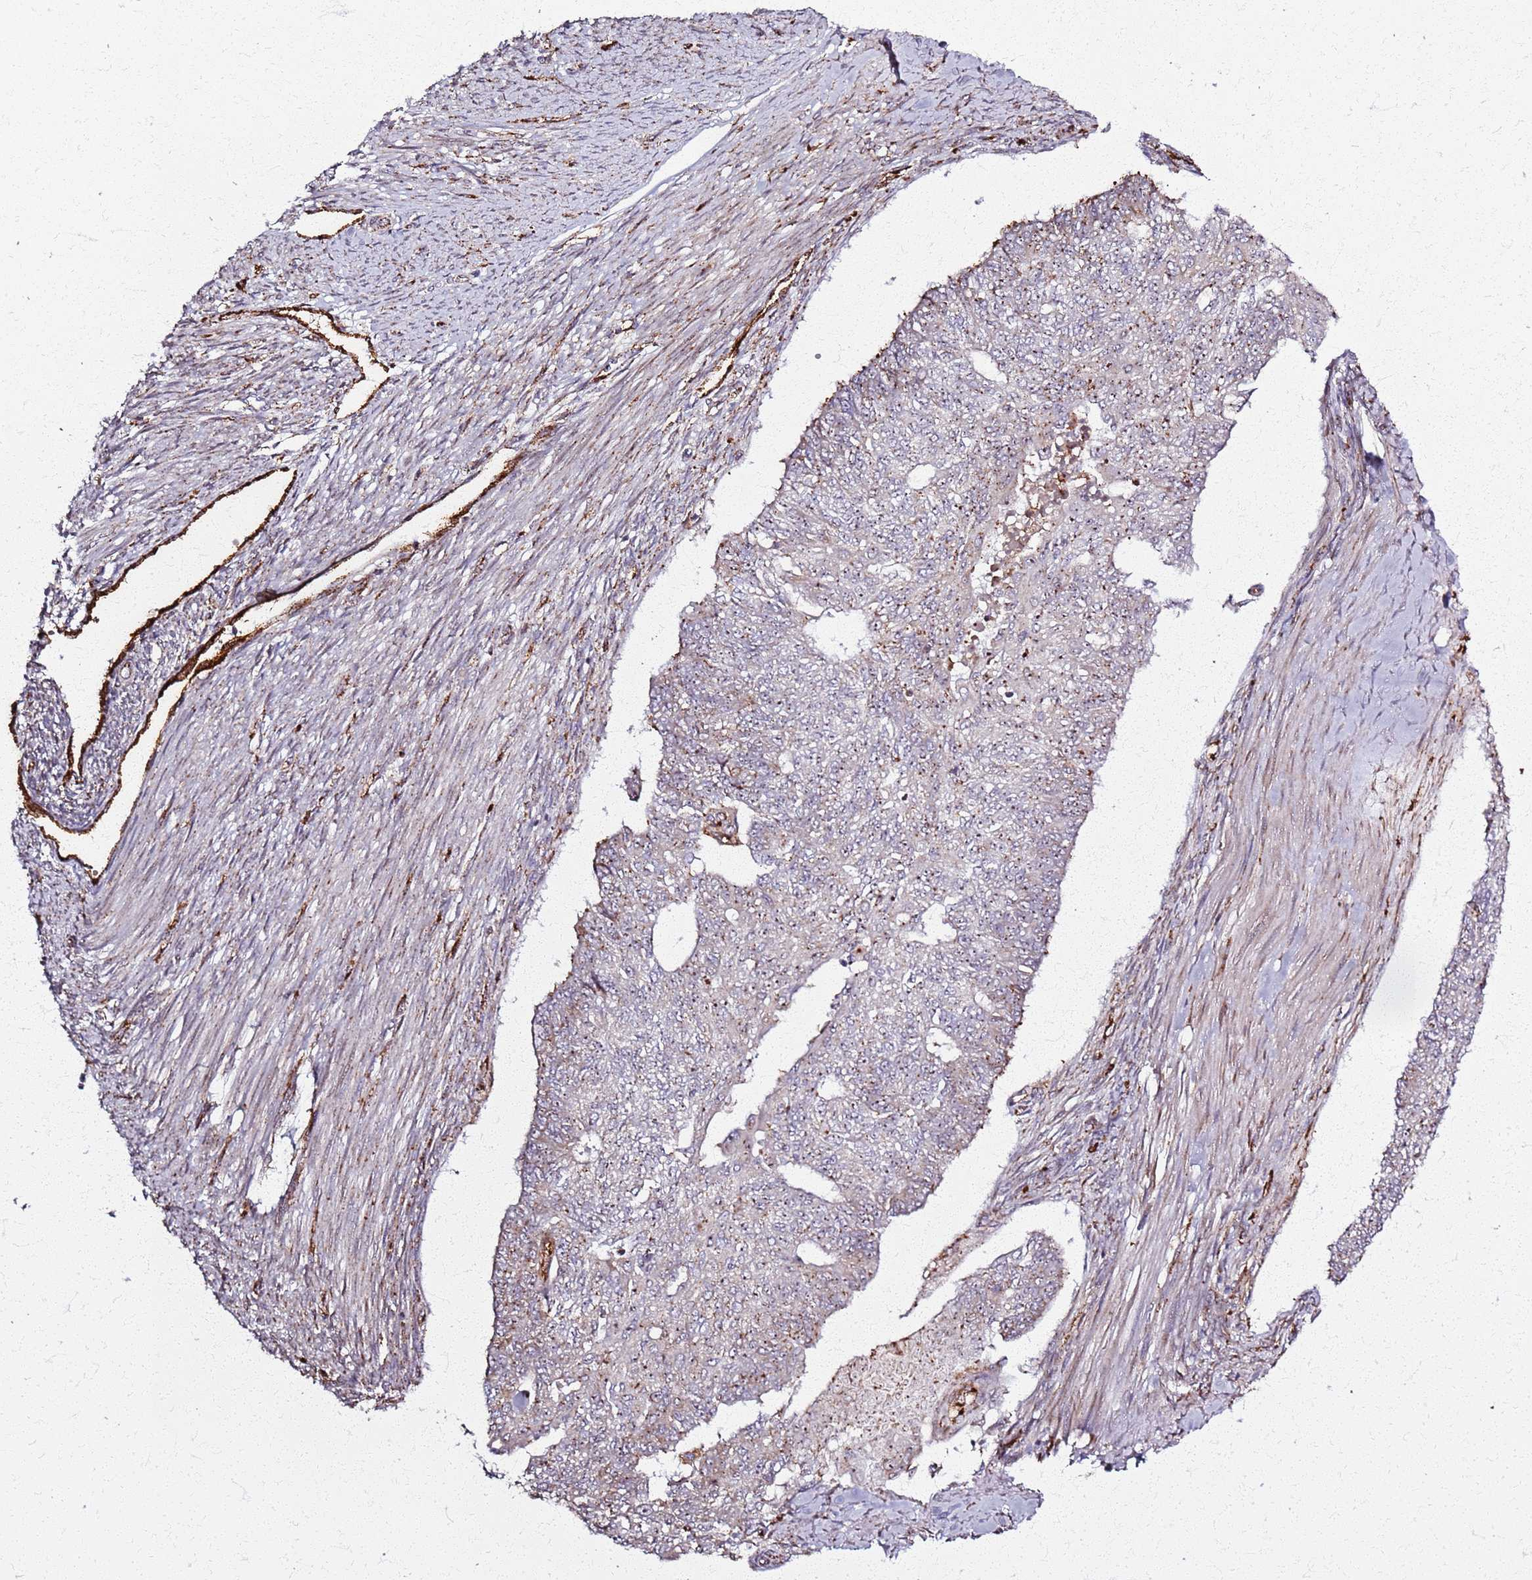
{"staining": {"intensity": "weak", "quantity": "25%-75%", "location": "nuclear"}, "tissue": "endometrial cancer", "cell_type": "Tumor cells", "image_type": "cancer", "snomed": [{"axis": "morphology", "description": "Adenocarcinoma, NOS"}, {"axis": "topography", "description": "Endometrium"}], "caption": "Immunohistochemical staining of adenocarcinoma (endometrial) exhibits low levels of weak nuclear positivity in approximately 25%-75% of tumor cells.", "gene": "KRI1", "patient": {"sex": "female", "age": 32}}